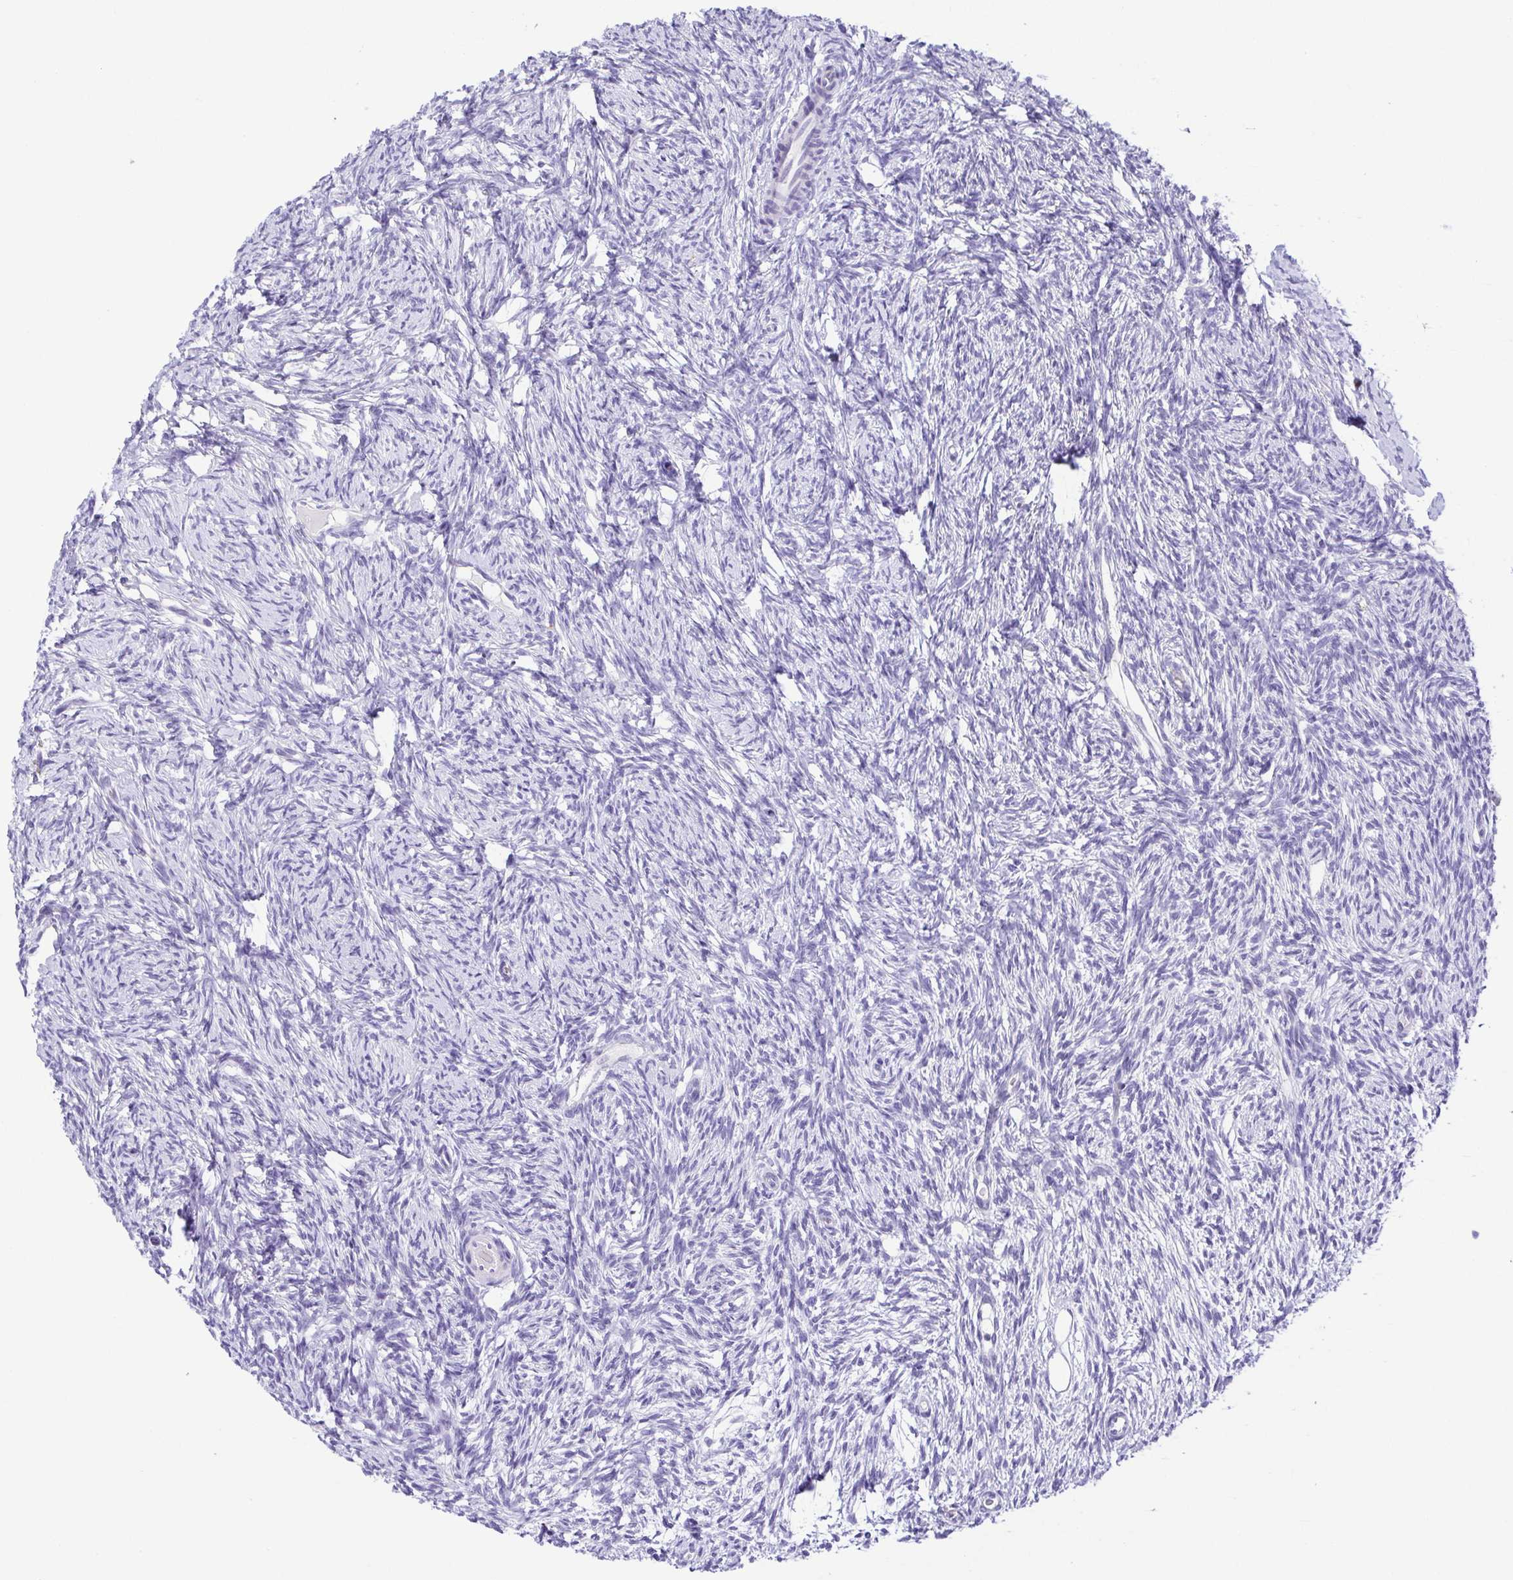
{"staining": {"intensity": "negative", "quantity": "none", "location": "none"}, "tissue": "ovary", "cell_type": "Ovarian stroma cells", "image_type": "normal", "snomed": [{"axis": "morphology", "description": "Normal tissue, NOS"}, {"axis": "topography", "description": "Ovary"}], "caption": "IHC of benign human ovary shows no staining in ovarian stroma cells. (Brightfield microscopy of DAB IHC at high magnification).", "gene": "EPB42", "patient": {"sex": "female", "age": 33}}